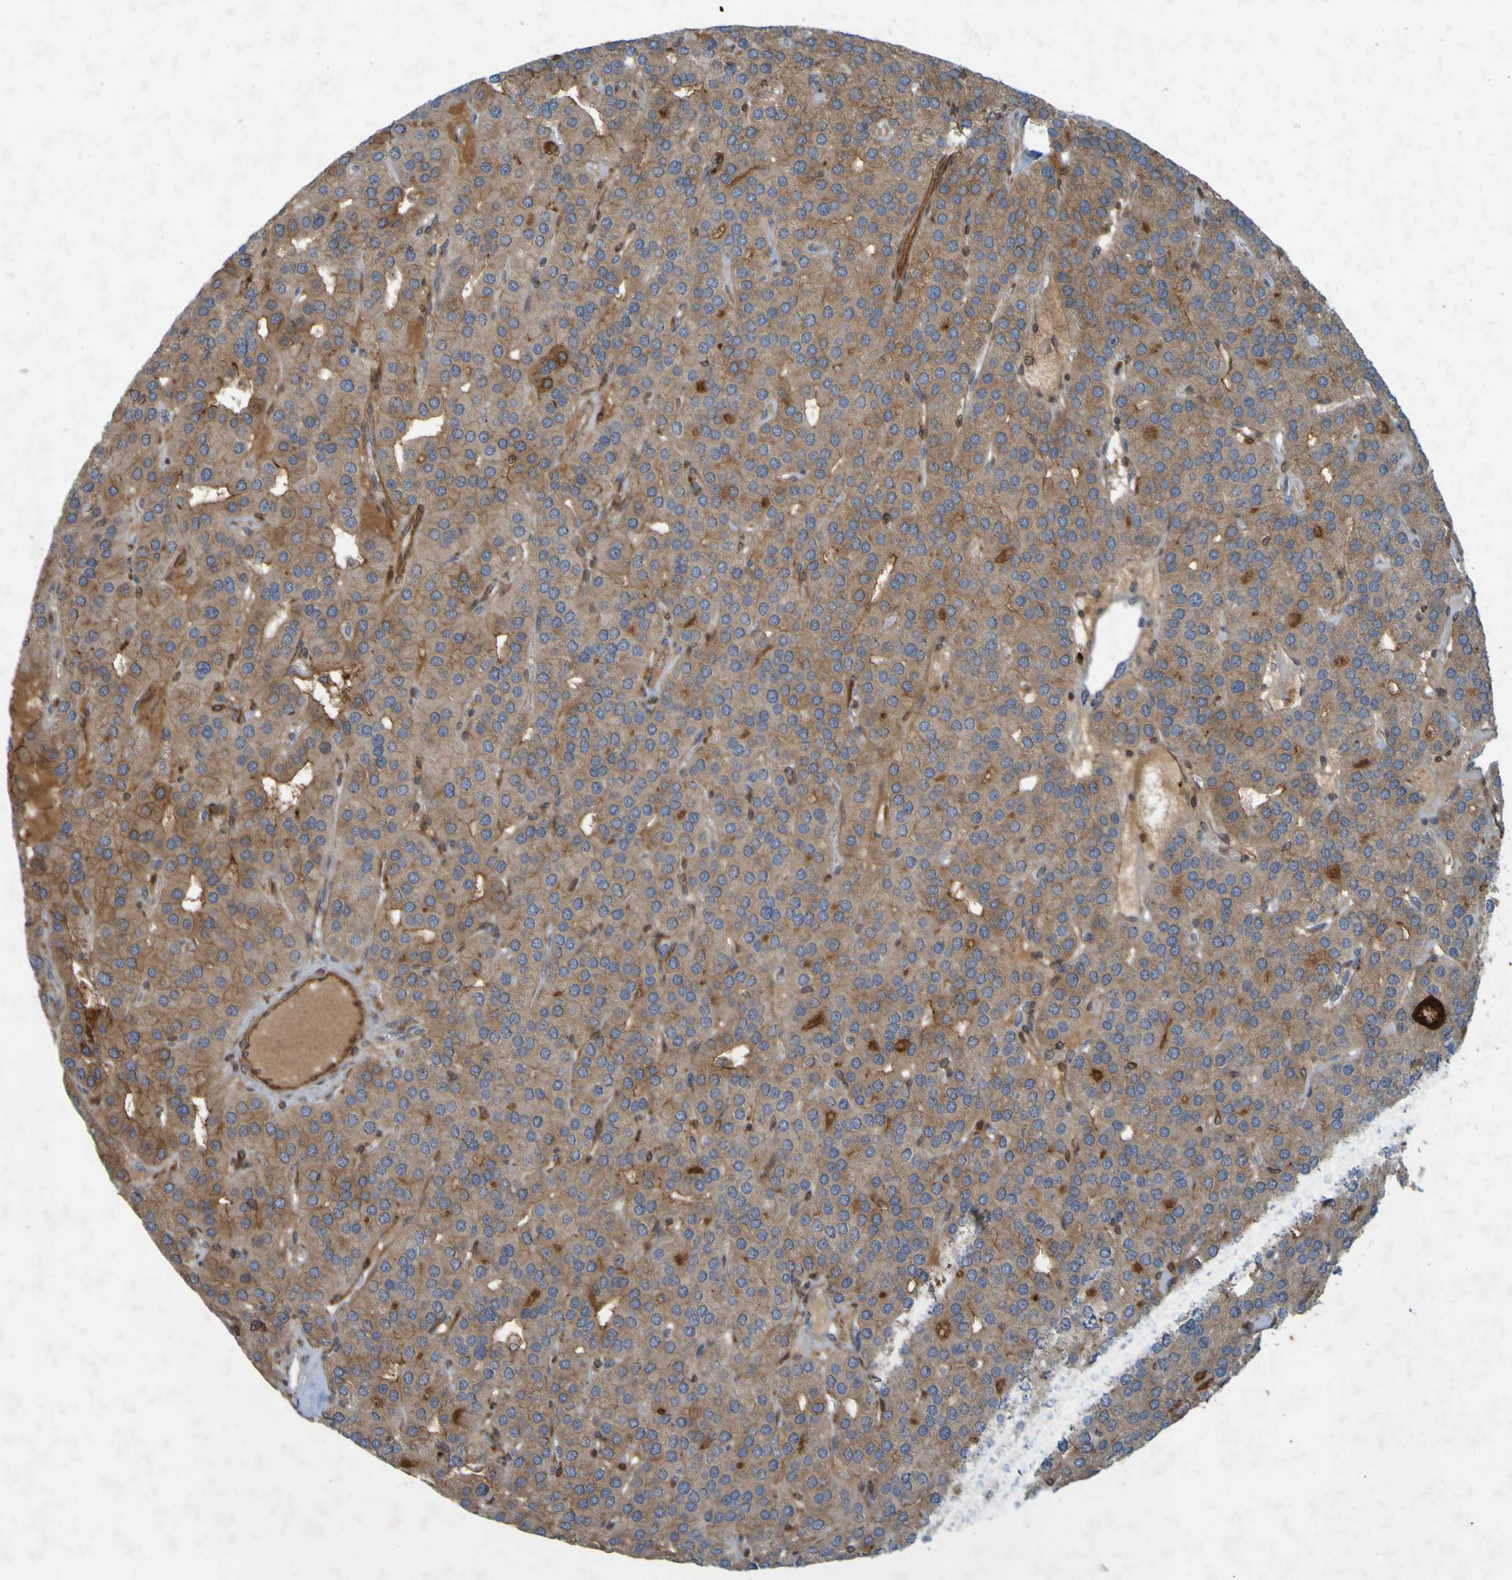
{"staining": {"intensity": "moderate", "quantity": ">75%", "location": "cytoplasmic/membranous"}, "tissue": "parathyroid gland", "cell_type": "Glandular cells", "image_type": "normal", "snomed": [{"axis": "morphology", "description": "Normal tissue, NOS"}, {"axis": "morphology", "description": "Adenoma, NOS"}, {"axis": "topography", "description": "Parathyroid gland"}], "caption": "Immunohistochemical staining of benign human parathyroid gland exhibits medium levels of moderate cytoplasmic/membranous positivity in approximately >75% of glandular cells.", "gene": "GUCY1A1", "patient": {"sex": "female", "age": 86}}